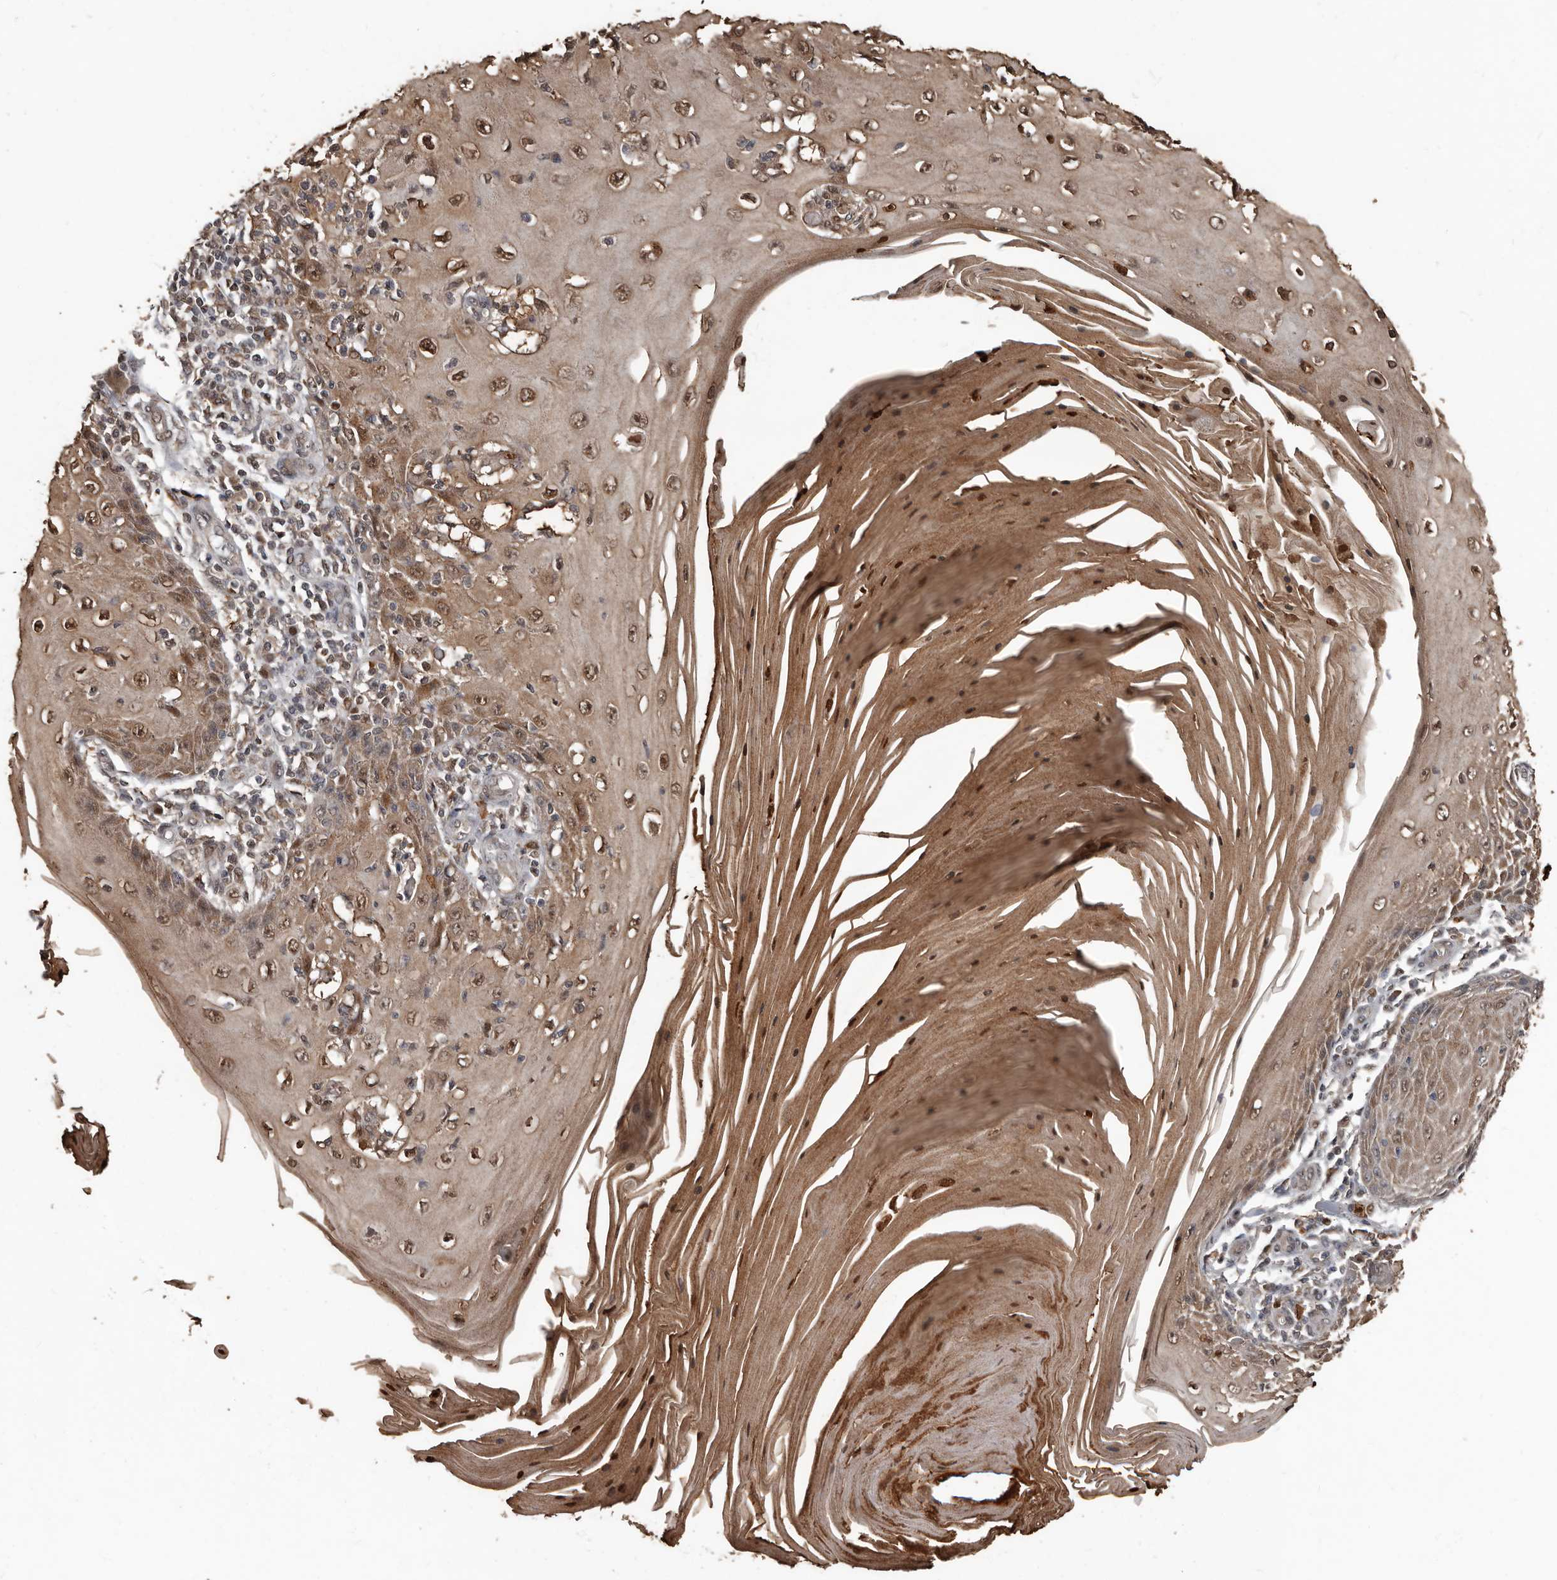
{"staining": {"intensity": "moderate", "quantity": ">75%", "location": "cytoplasmic/membranous,nuclear"}, "tissue": "skin cancer", "cell_type": "Tumor cells", "image_type": "cancer", "snomed": [{"axis": "morphology", "description": "Squamous cell carcinoma, NOS"}, {"axis": "topography", "description": "Skin"}], "caption": "Brown immunohistochemical staining in skin cancer (squamous cell carcinoma) shows moderate cytoplasmic/membranous and nuclear staining in approximately >75% of tumor cells.", "gene": "FSBP", "patient": {"sex": "female", "age": 73}}